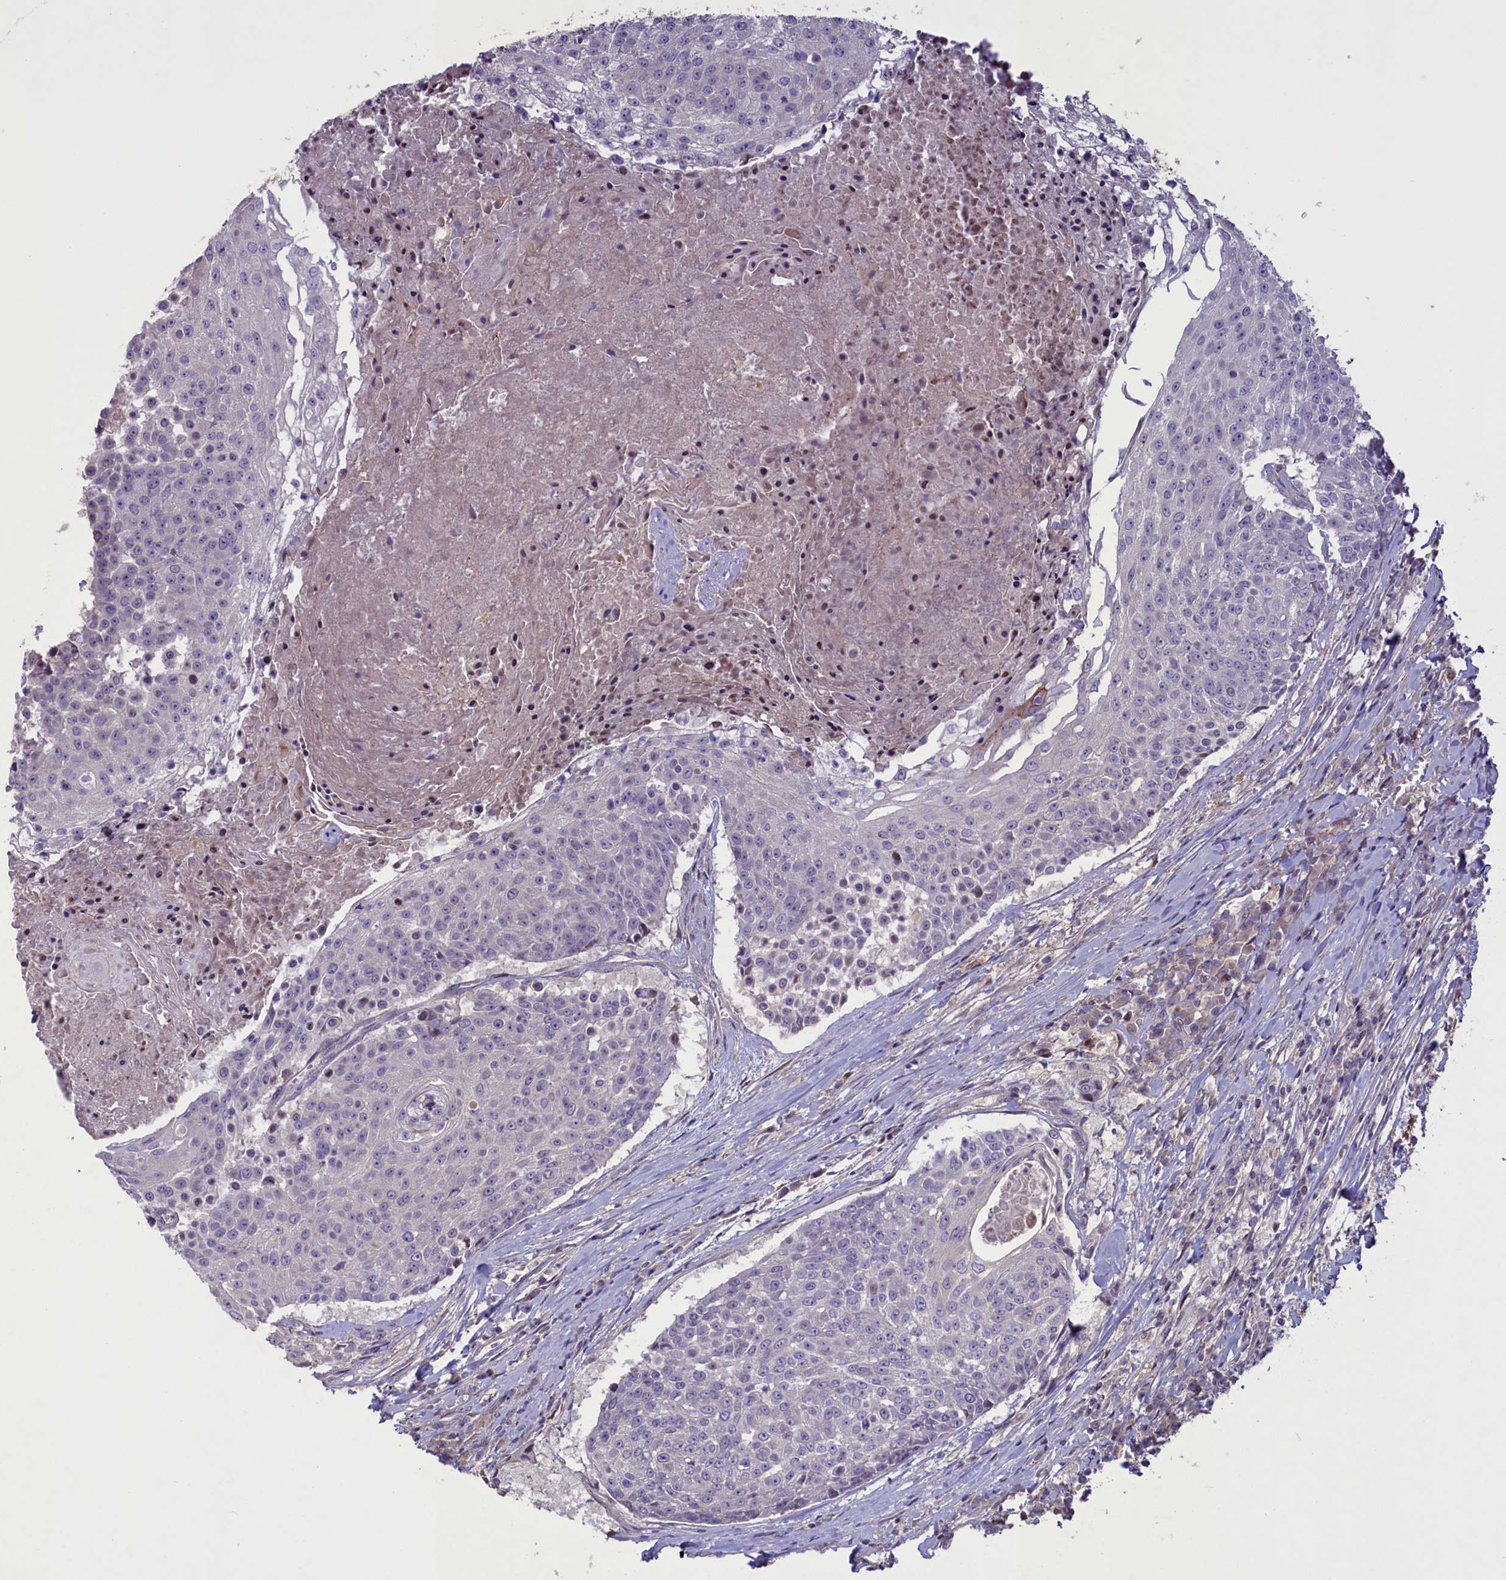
{"staining": {"intensity": "negative", "quantity": "none", "location": "none"}, "tissue": "urothelial cancer", "cell_type": "Tumor cells", "image_type": "cancer", "snomed": [{"axis": "morphology", "description": "Urothelial carcinoma, High grade"}, {"axis": "topography", "description": "Urinary bladder"}], "caption": "An immunohistochemistry (IHC) micrograph of high-grade urothelial carcinoma is shown. There is no staining in tumor cells of high-grade urothelial carcinoma.", "gene": "MAN2C1", "patient": {"sex": "female", "age": 63}}